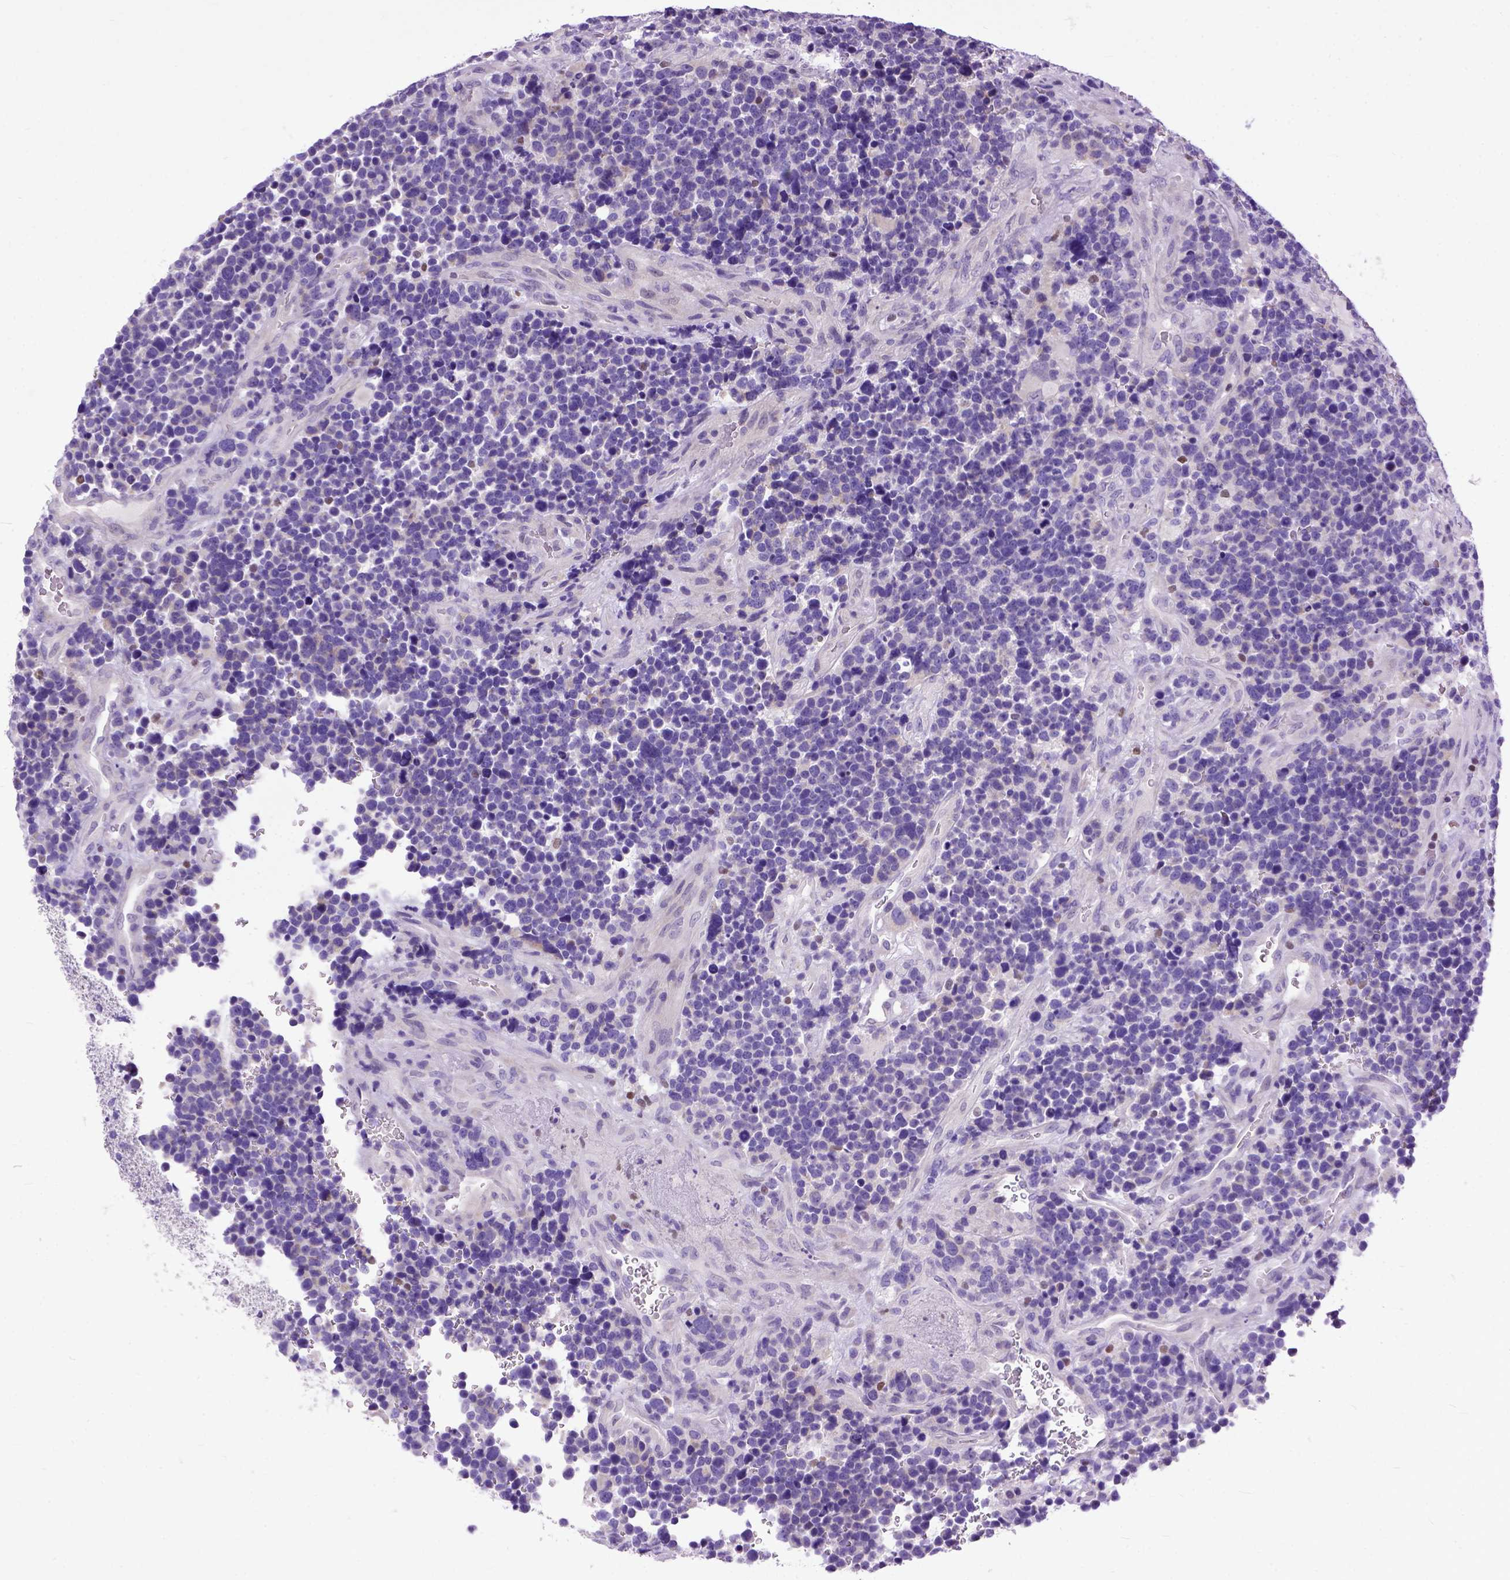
{"staining": {"intensity": "negative", "quantity": "none", "location": "none"}, "tissue": "glioma", "cell_type": "Tumor cells", "image_type": "cancer", "snomed": [{"axis": "morphology", "description": "Glioma, malignant, High grade"}, {"axis": "topography", "description": "Brain"}], "caption": "A histopathology image of human glioma is negative for staining in tumor cells. Nuclei are stained in blue.", "gene": "CRB1", "patient": {"sex": "male", "age": 33}}